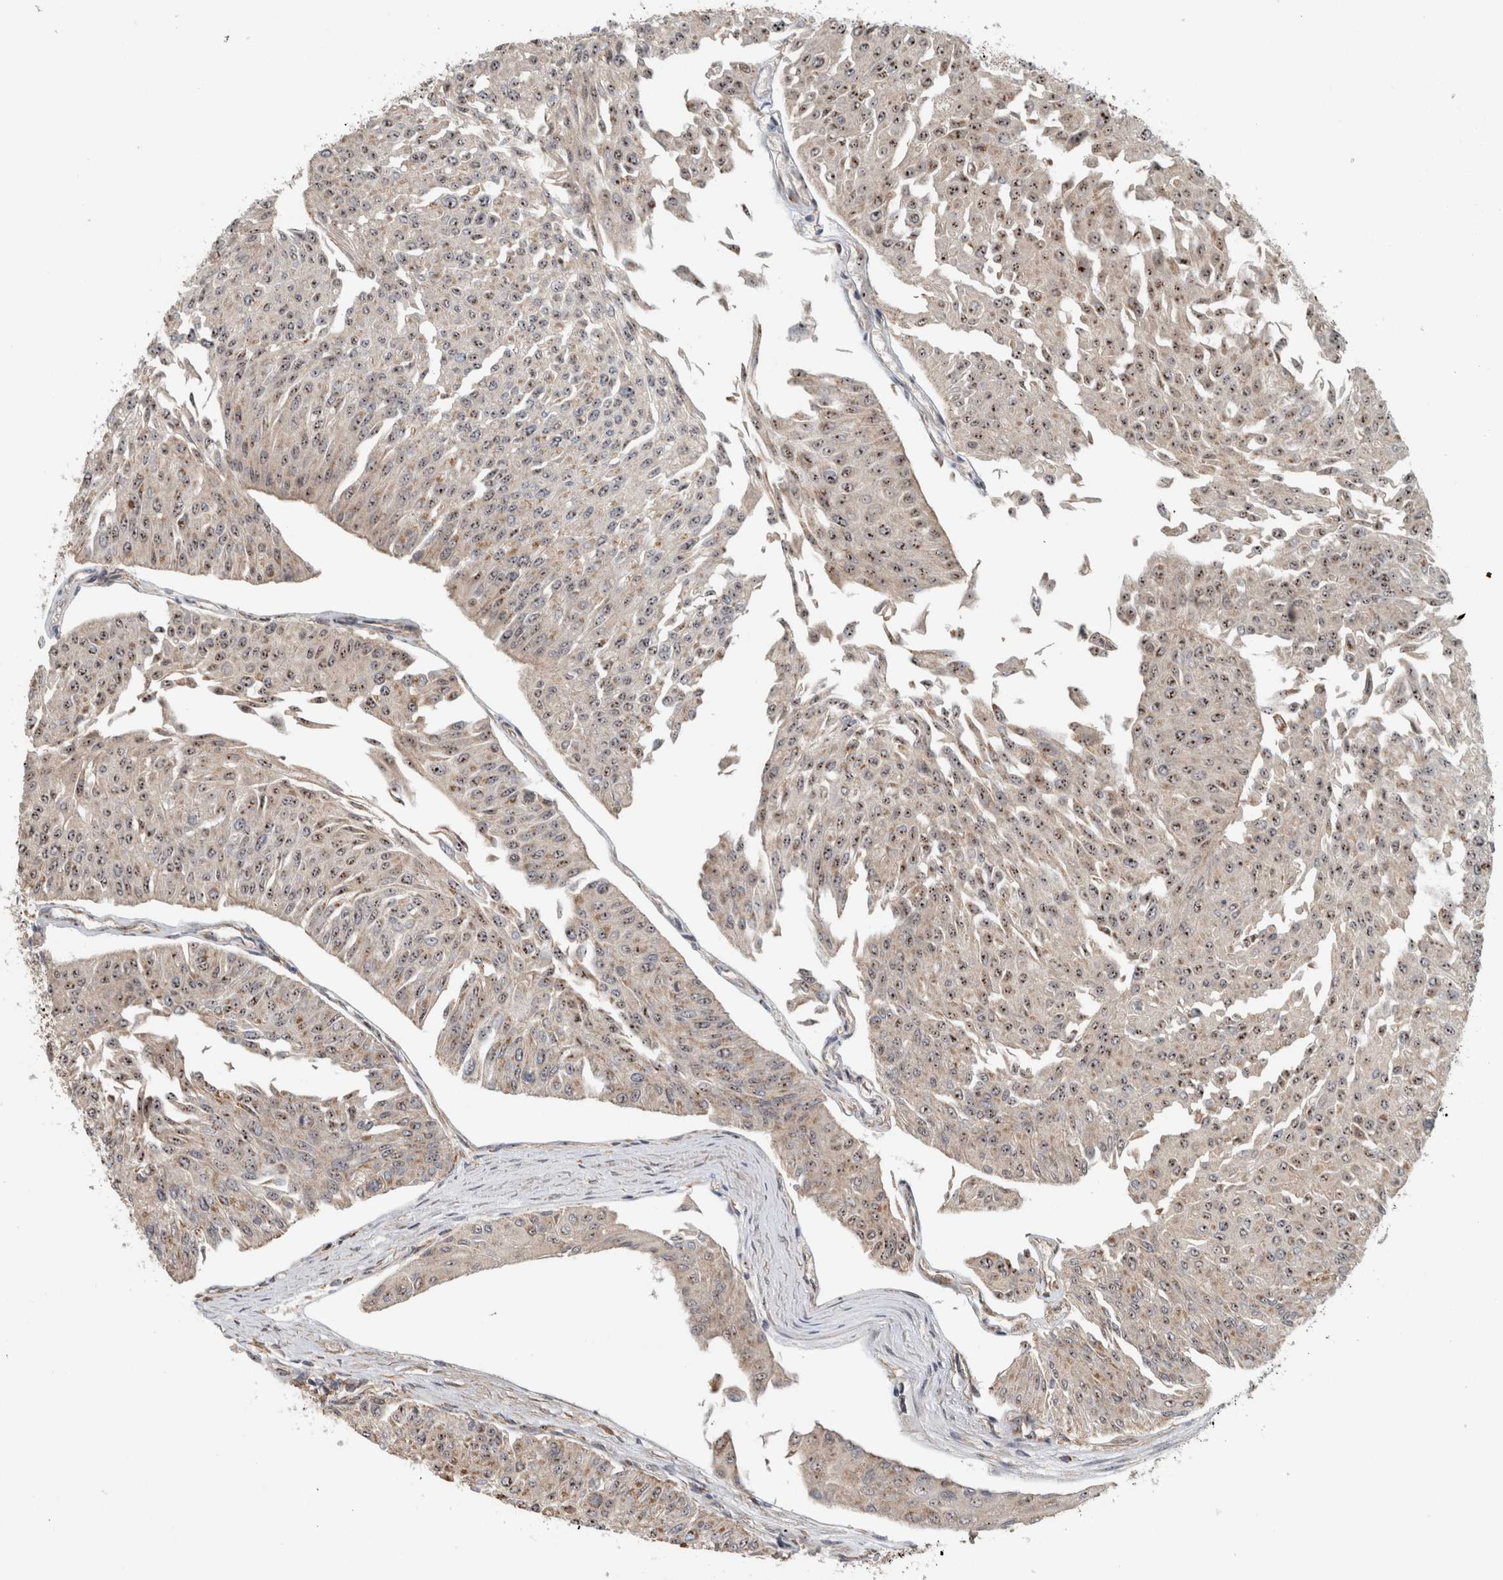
{"staining": {"intensity": "moderate", "quantity": ">75%", "location": "nuclear"}, "tissue": "urothelial cancer", "cell_type": "Tumor cells", "image_type": "cancer", "snomed": [{"axis": "morphology", "description": "Urothelial carcinoma, Low grade"}, {"axis": "topography", "description": "Urinary bladder"}], "caption": "Immunohistochemical staining of human urothelial carcinoma (low-grade) exhibits medium levels of moderate nuclear staining in approximately >75% of tumor cells.", "gene": "GPR137B", "patient": {"sex": "male", "age": 67}}